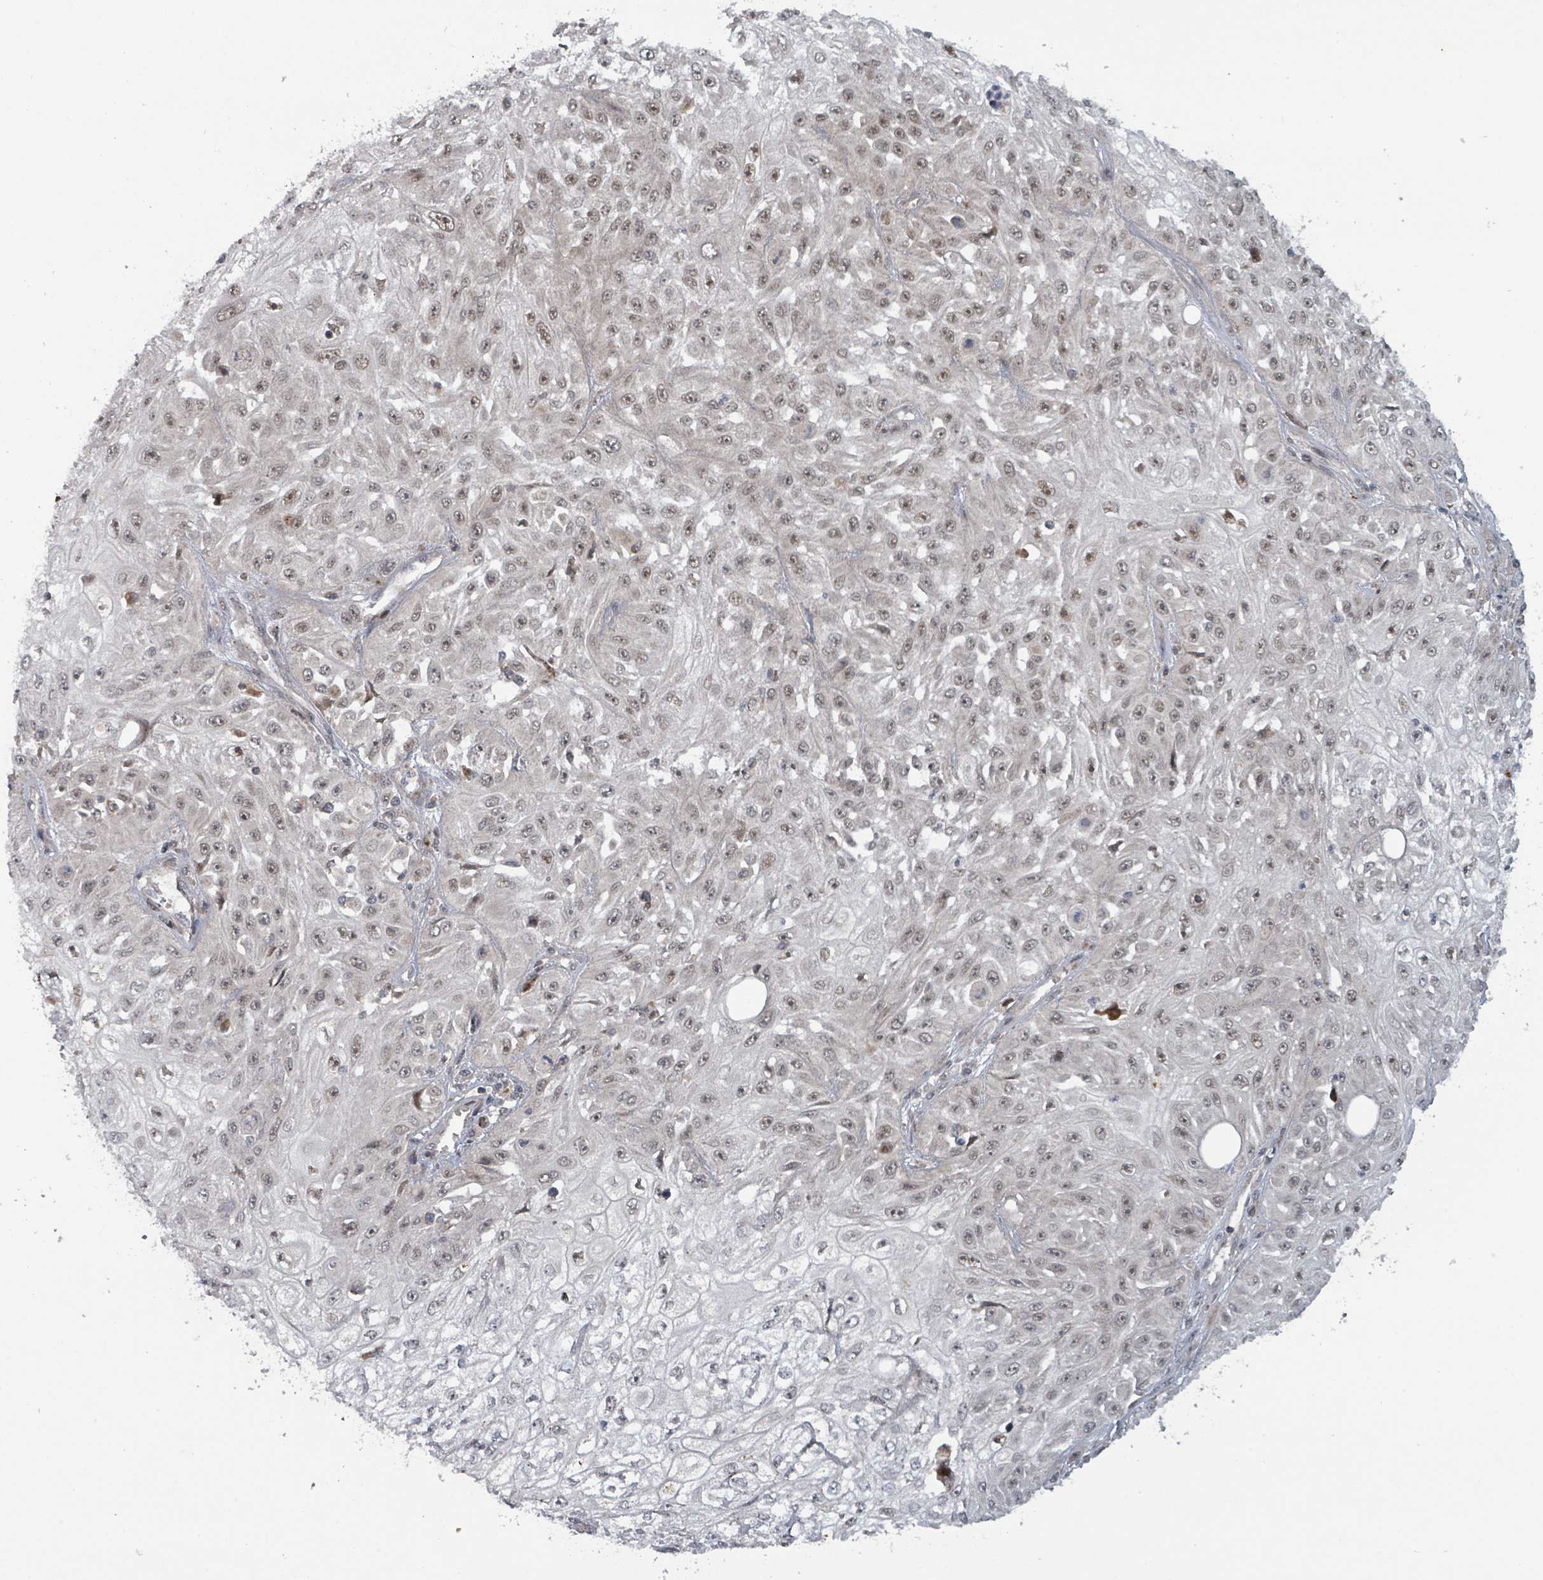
{"staining": {"intensity": "weak", "quantity": "25%-75%", "location": "nuclear"}, "tissue": "skin cancer", "cell_type": "Tumor cells", "image_type": "cancer", "snomed": [{"axis": "morphology", "description": "Squamous cell carcinoma, NOS"}, {"axis": "morphology", "description": "Squamous cell carcinoma, metastatic, NOS"}, {"axis": "topography", "description": "Skin"}, {"axis": "topography", "description": "Lymph node"}], "caption": "A low amount of weak nuclear positivity is appreciated in approximately 25%-75% of tumor cells in skin cancer (squamous cell carcinoma) tissue.", "gene": "GTF3C1", "patient": {"sex": "male", "age": 75}}